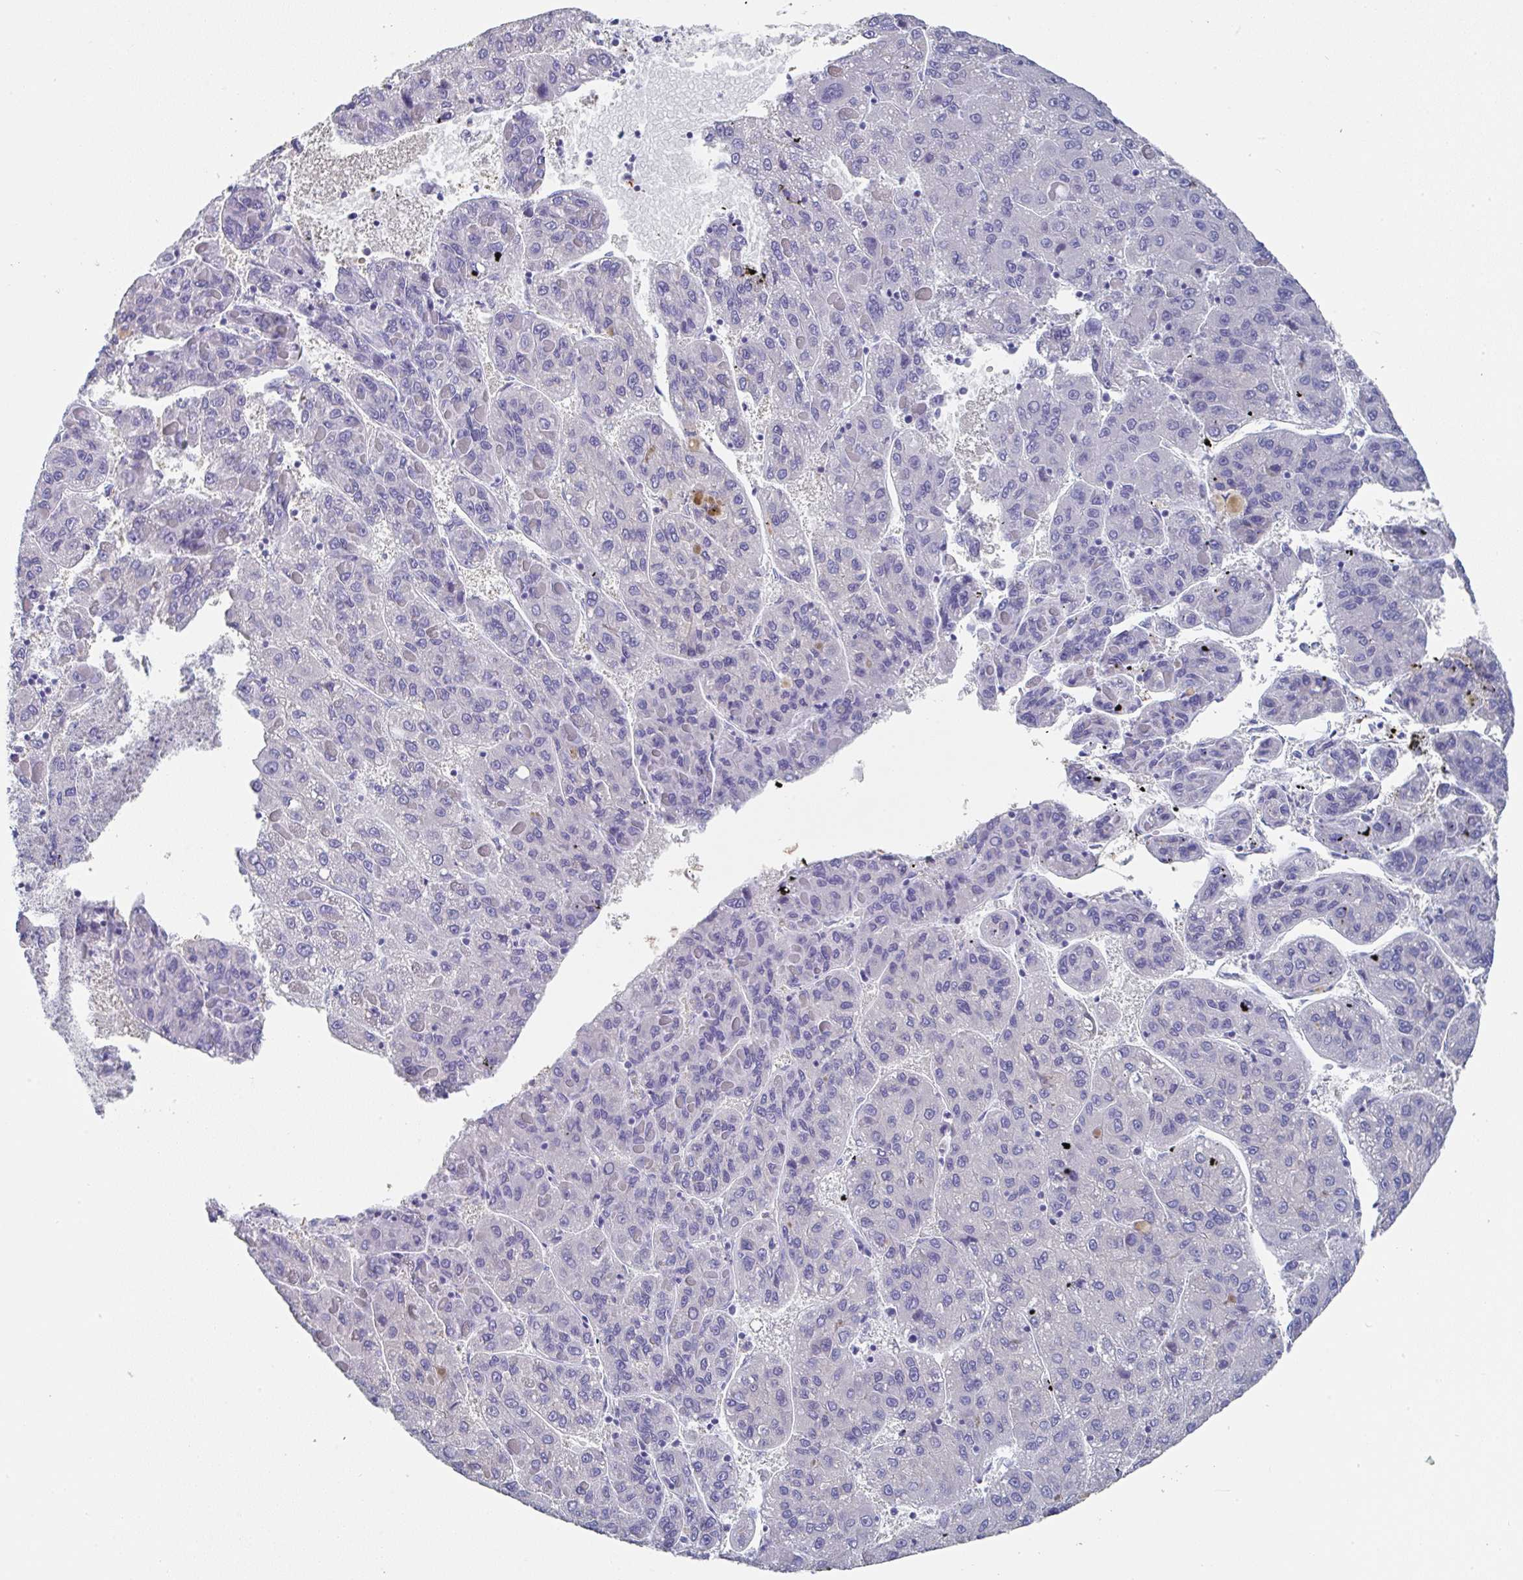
{"staining": {"intensity": "negative", "quantity": "none", "location": "none"}, "tissue": "liver cancer", "cell_type": "Tumor cells", "image_type": "cancer", "snomed": [{"axis": "morphology", "description": "Carcinoma, Hepatocellular, NOS"}, {"axis": "topography", "description": "Liver"}], "caption": "Immunohistochemical staining of human liver cancer (hepatocellular carcinoma) displays no significant staining in tumor cells.", "gene": "TNFRSF8", "patient": {"sex": "female", "age": 82}}